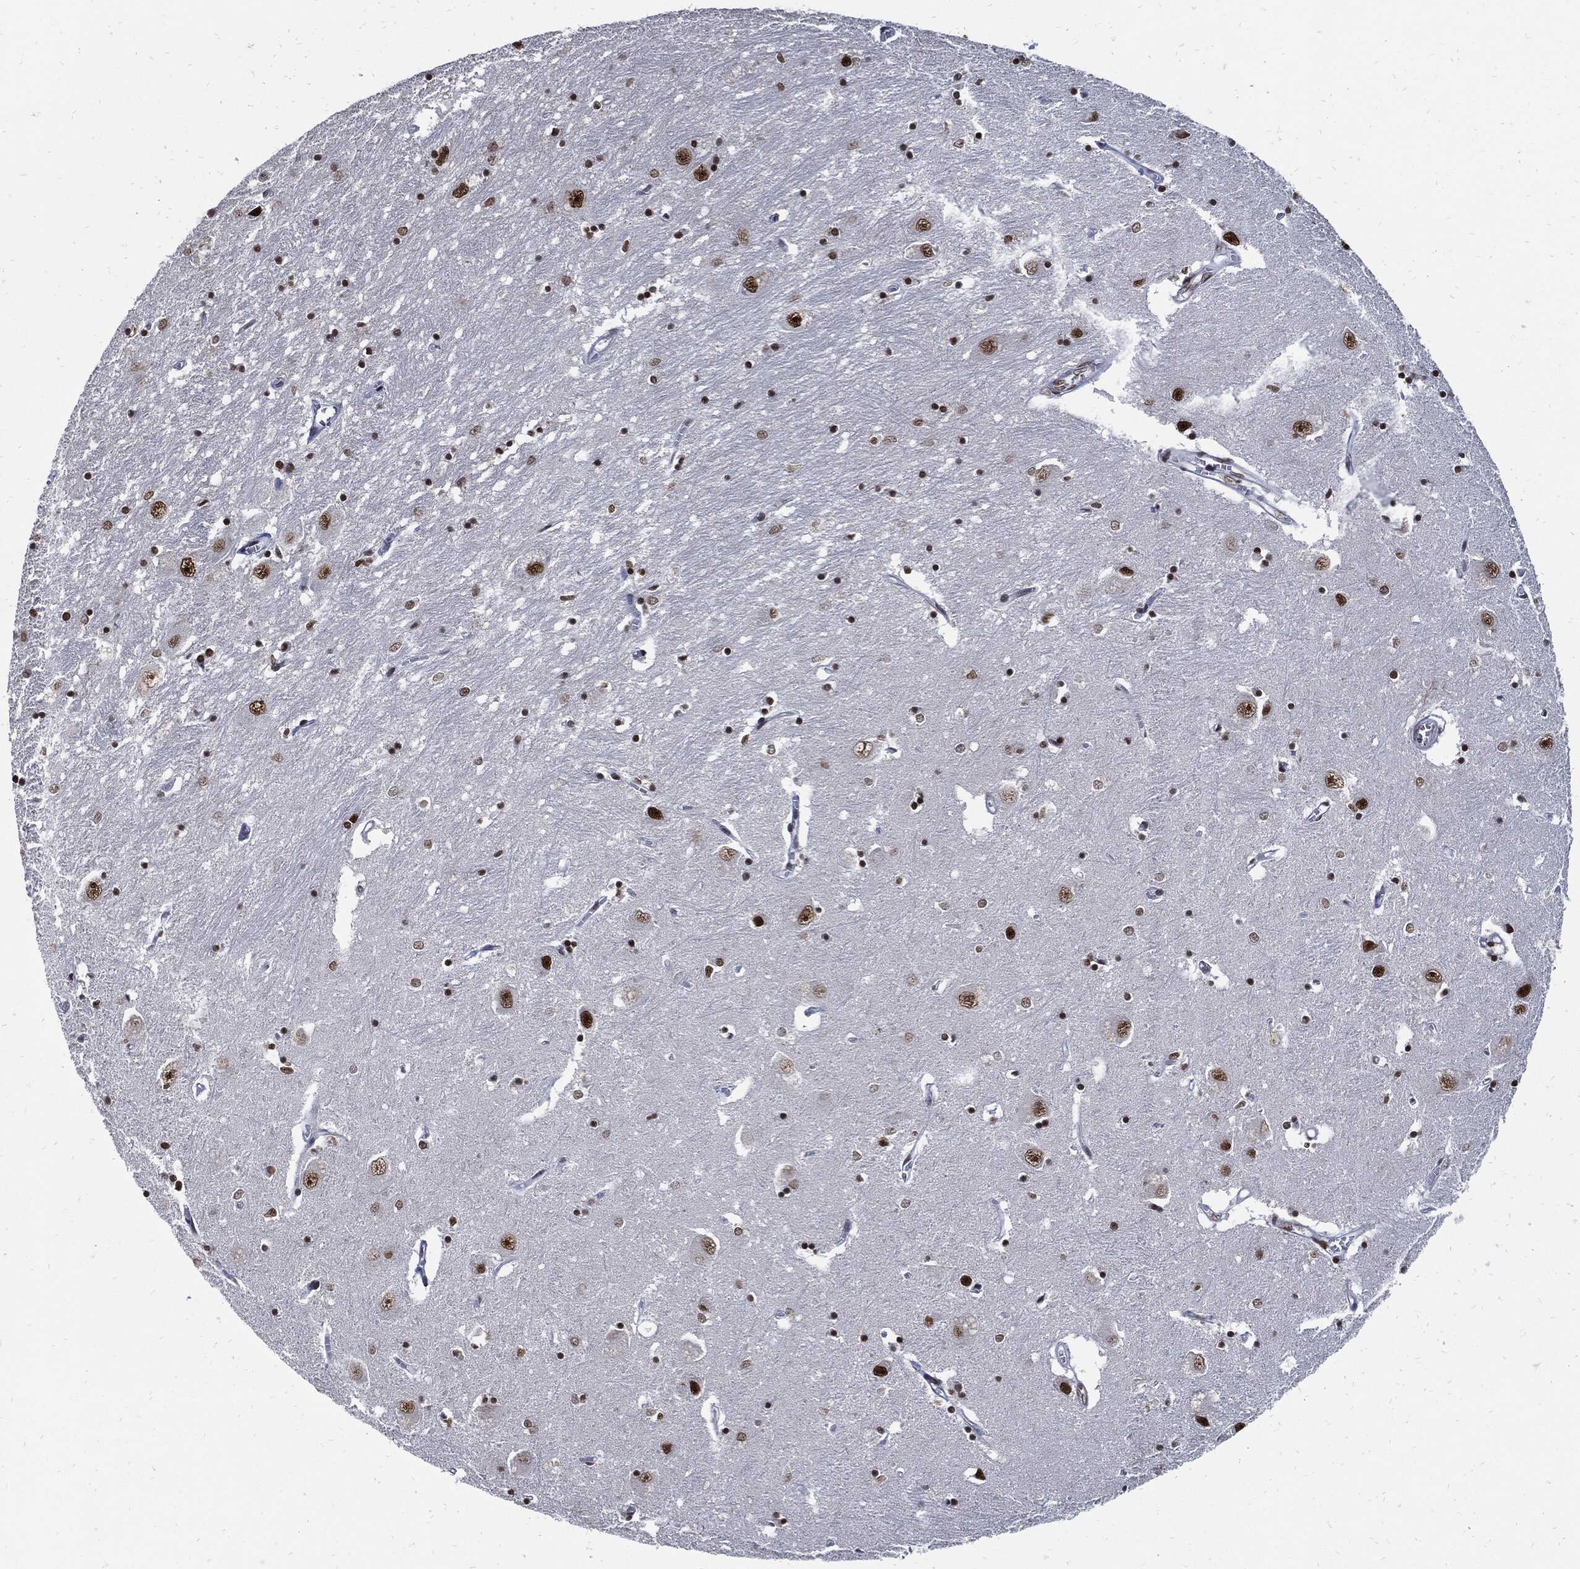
{"staining": {"intensity": "strong", "quantity": "25%-75%", "location": "nuclear"}, "tissue": "caudate", "cell_type": "Glial cells", "image_type": "normal", "snomed": [{"axis": "morphology", "description": "Normal tissue, NOS"}, {"axis": "topography", "description": "Lateral ventricle wall"}], "caption": "IHC image of unremarkable caudate: human caudate stained using IHC reveals high levels of strong protein expression localized specifically in the nuclear of glial cells, appearing as a nuclear brown color.", "gene": "TERF2", "patient": {"sex": "male", "age": 54}}